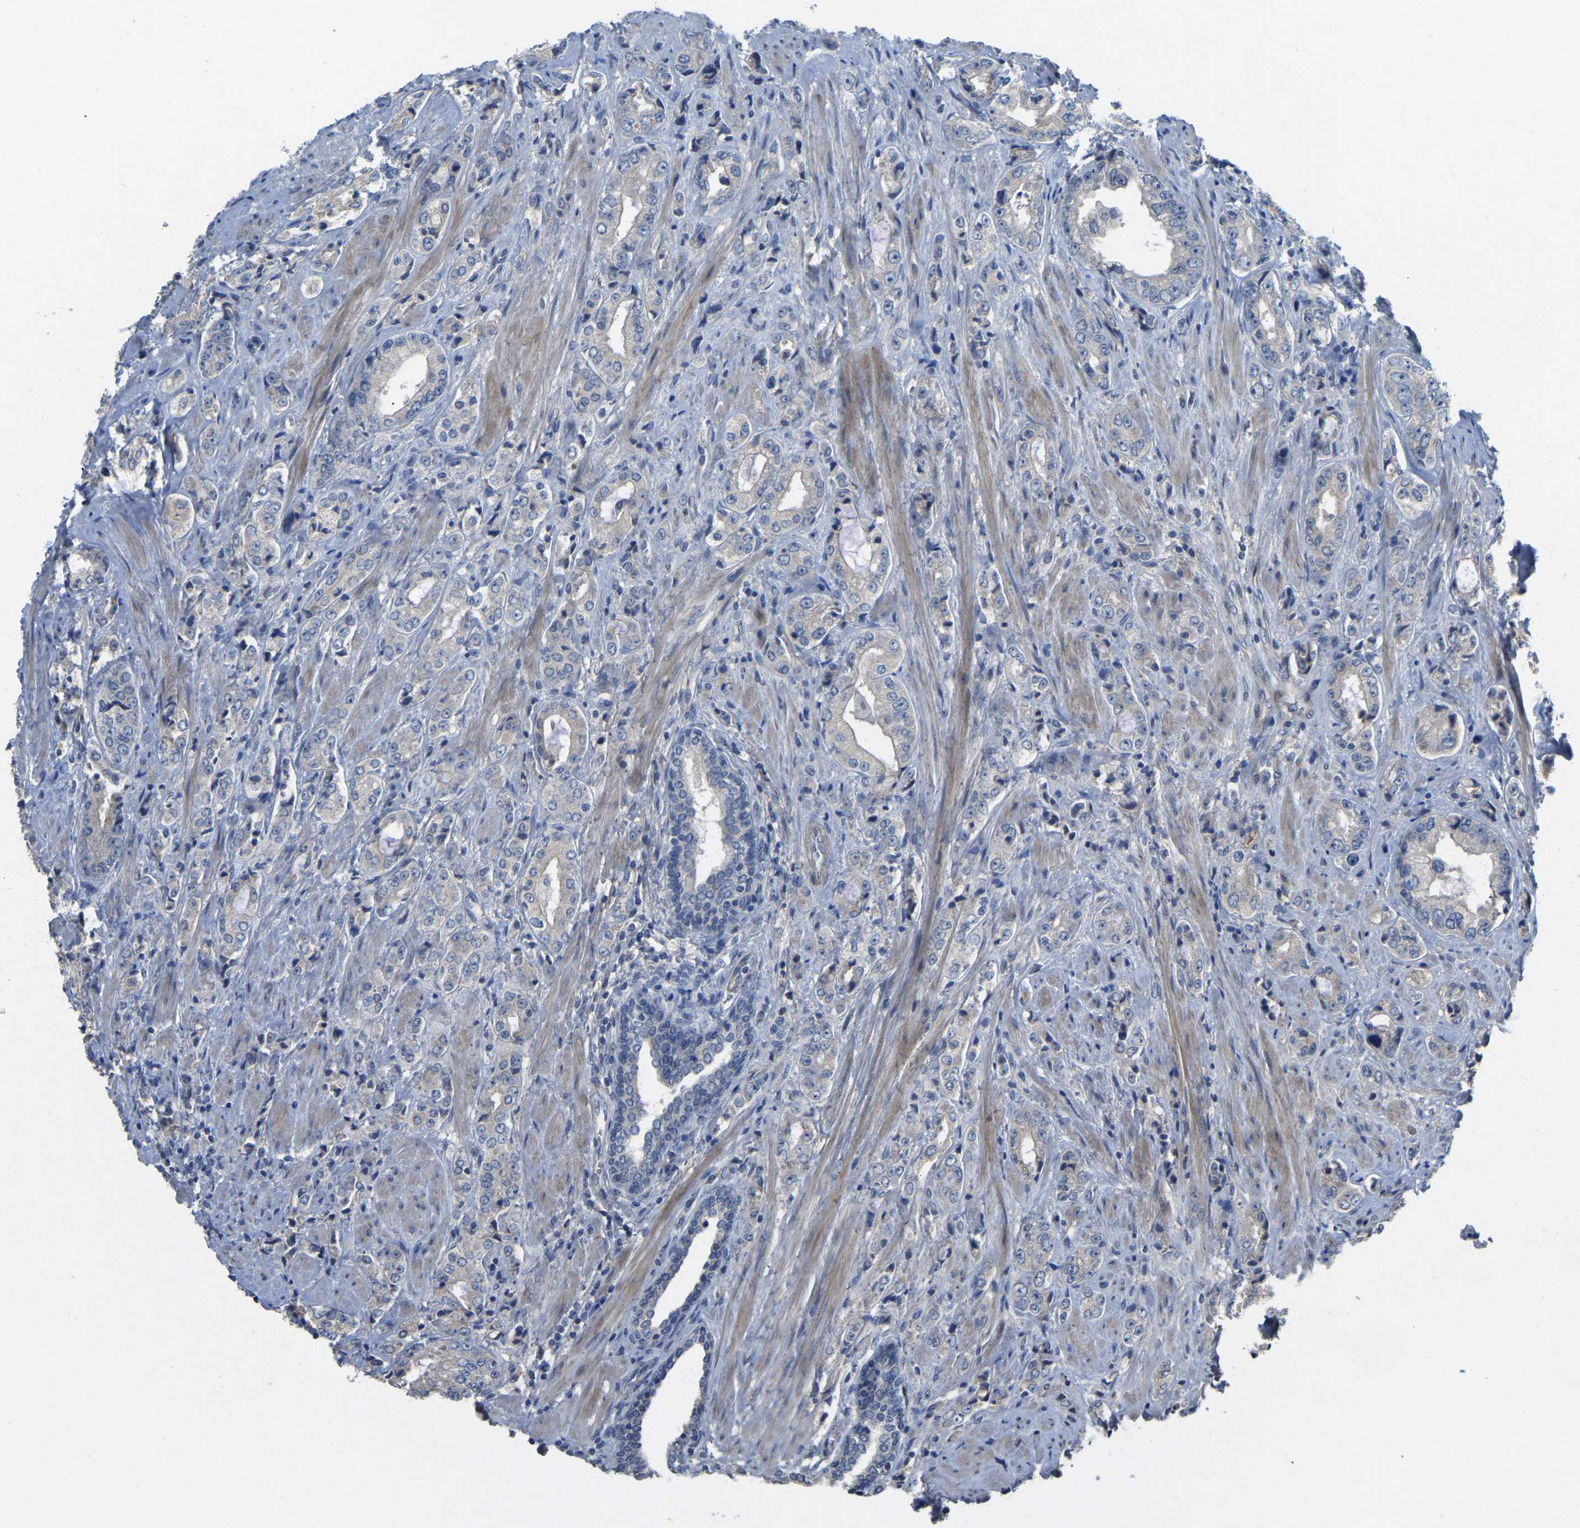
{"staining": {"intensity": "negative", "quantity": "none", "location": "none"}, "tissue": "prostate cancer", "cell_type": "Tumor cells", "image_type": "cancer", "snomed": [{"axis": "morphology", "description": "Adenocarcinoma, High grade"}, {"axis": "topography", "description": "Prostate"}], "caption": "This is an immunohistochemistry image of human prostate high-grade adenocarcinoma. There is no positivity in tumor cells.", "gene": "HIGD2B", "patient": {"sex": "male", "age": 61}}